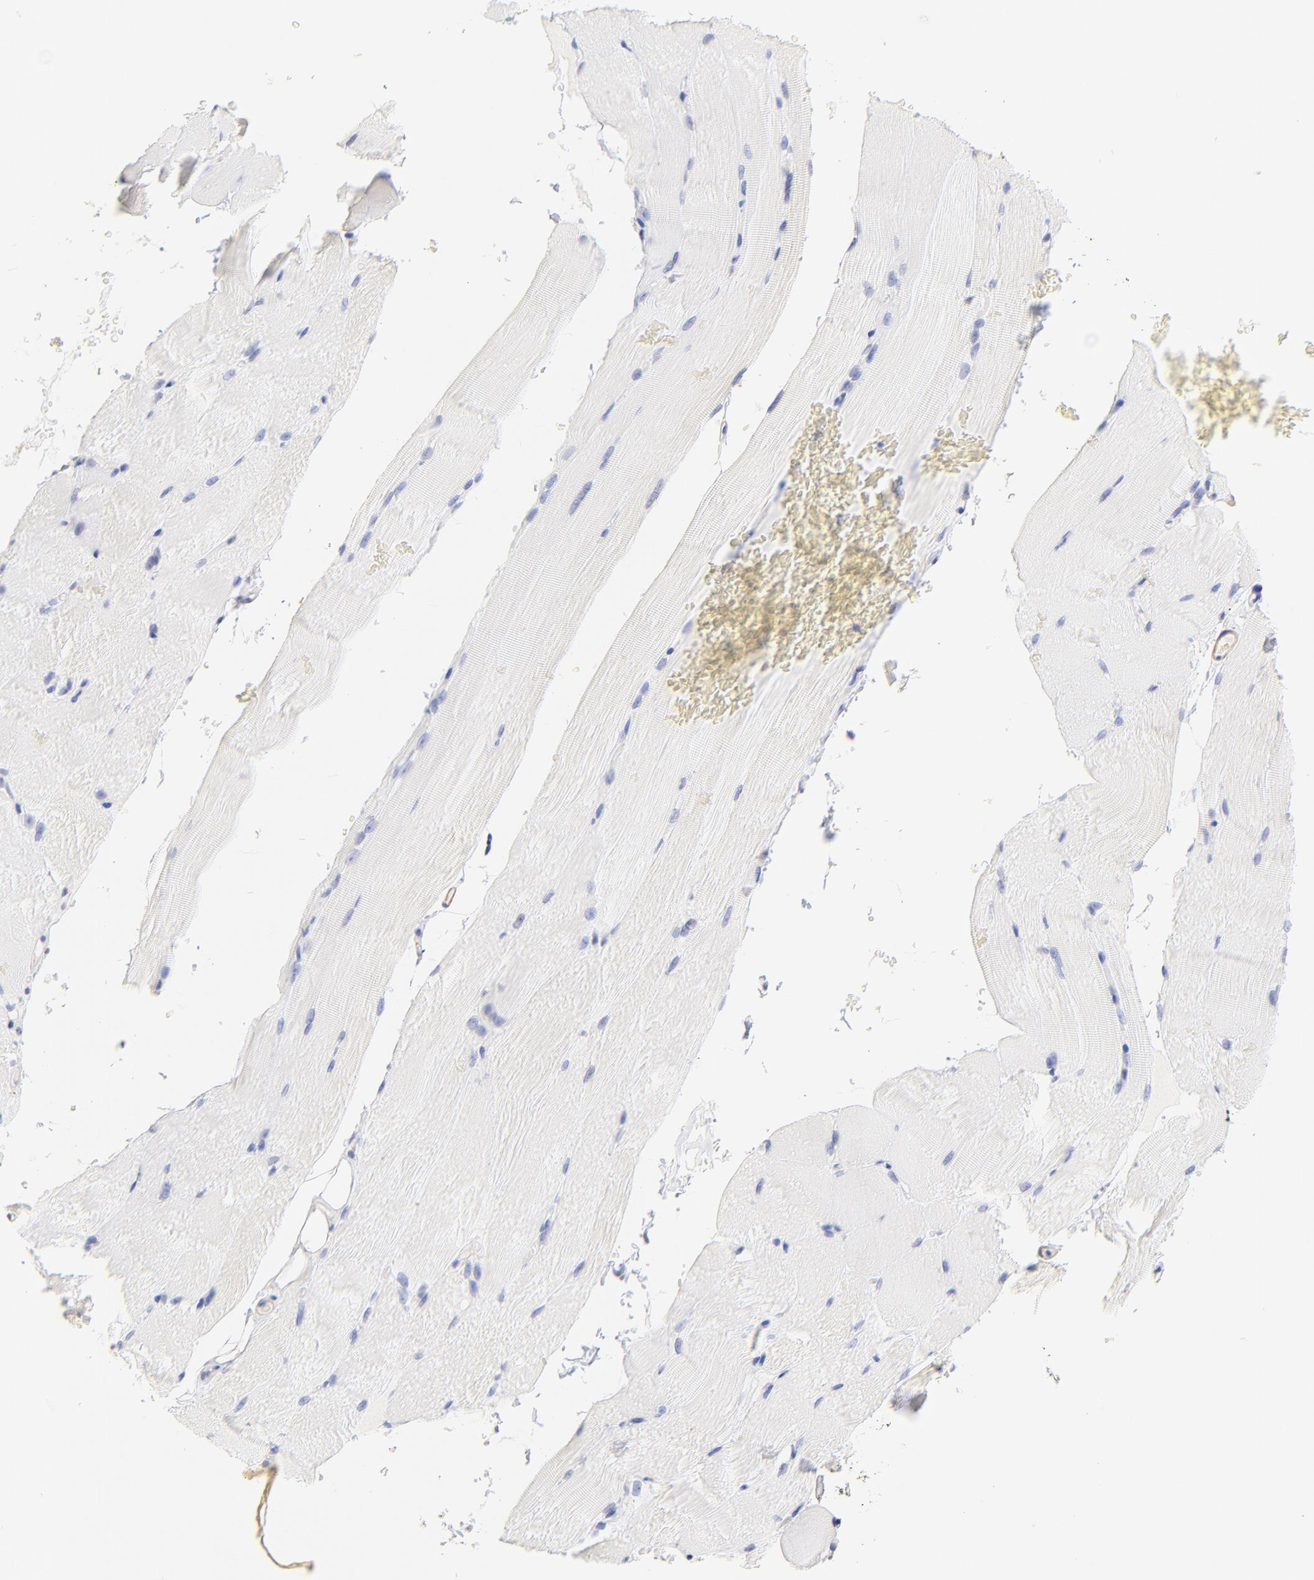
{"staining": {"intensity": "negative", "quantity": "none", "location": "none"}, "tissue": "skeletal muscle", "cell_type": "Myocytes", "image_type": "normal", "snomed": [{"axis": "morphology", "description": "Normal tissue, NOS"}, {"axis": "topography", "description": "Skeletal muscle"}], "caption": "Myocytes are negative for protein expression in normal human skeletal muscle. The staining was performed using DAB (3,3'-diaminobenzidine) to visualize the protein expression in brown, while the nuclei were stained in blue with hematoxylin (Magnification: 20x).", "gene": "ACTRT1", "patient": {"sex": "female", "age": 37}}